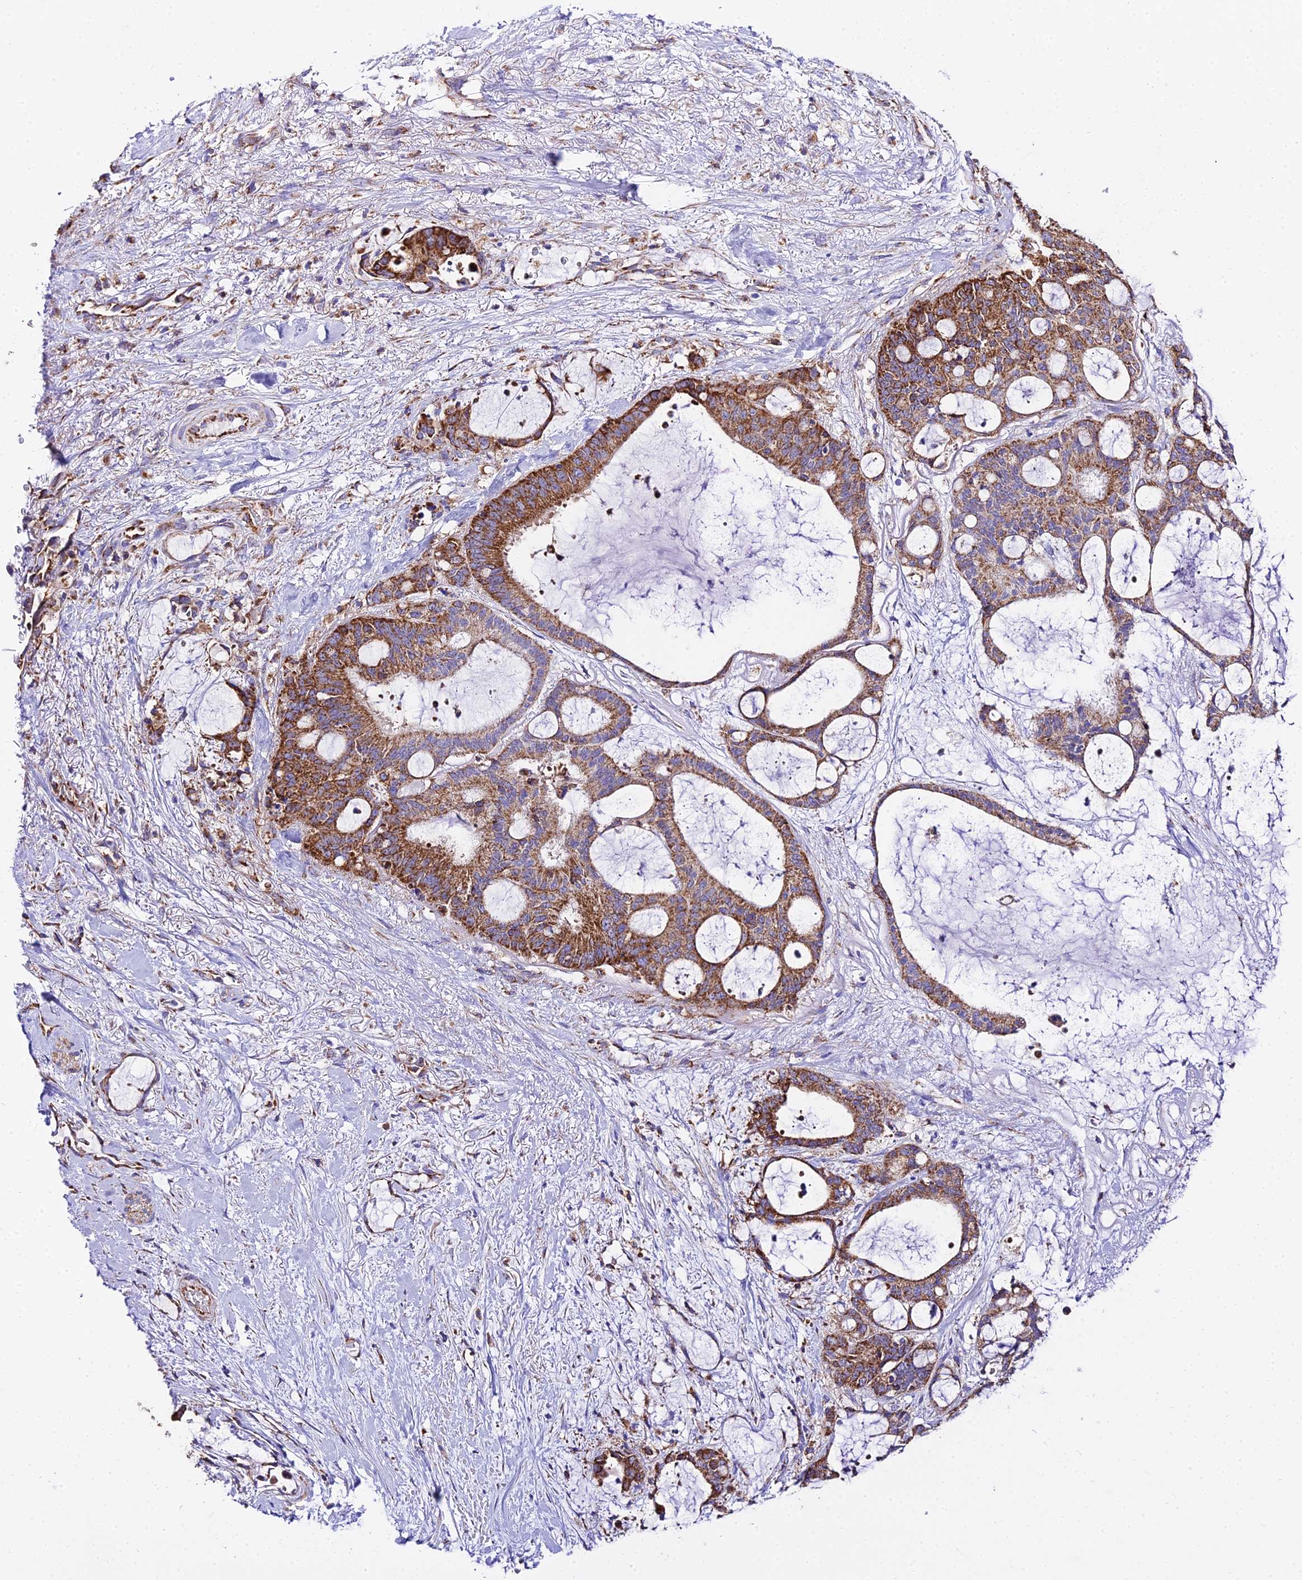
{"staining": {"intensity": "moderate", "quantity": ">75%", "location": "cytoplasmic/membranous"}, "tissue": "liver cancer", "cell_type": "Tumor cells", "image_type": "cancer", "snomed": [{"axis": "morphology", "description": "Normal tissue, NOS"}, {"axis": "morphology", "description": "Cholangiocarcinoma"}, {"axis": "topography", "description": "Liver"}, {"axis": "topography", "description": "Peripheral nerve tissue"}], "caption": "Moderate cytoplasmic/membranous protein staining is identified in approximately >75% of tumor cells in liver cholangiocarcinoma.", "gene": "OCIAD1", "patient": {"sex": "female", "age": 73}}